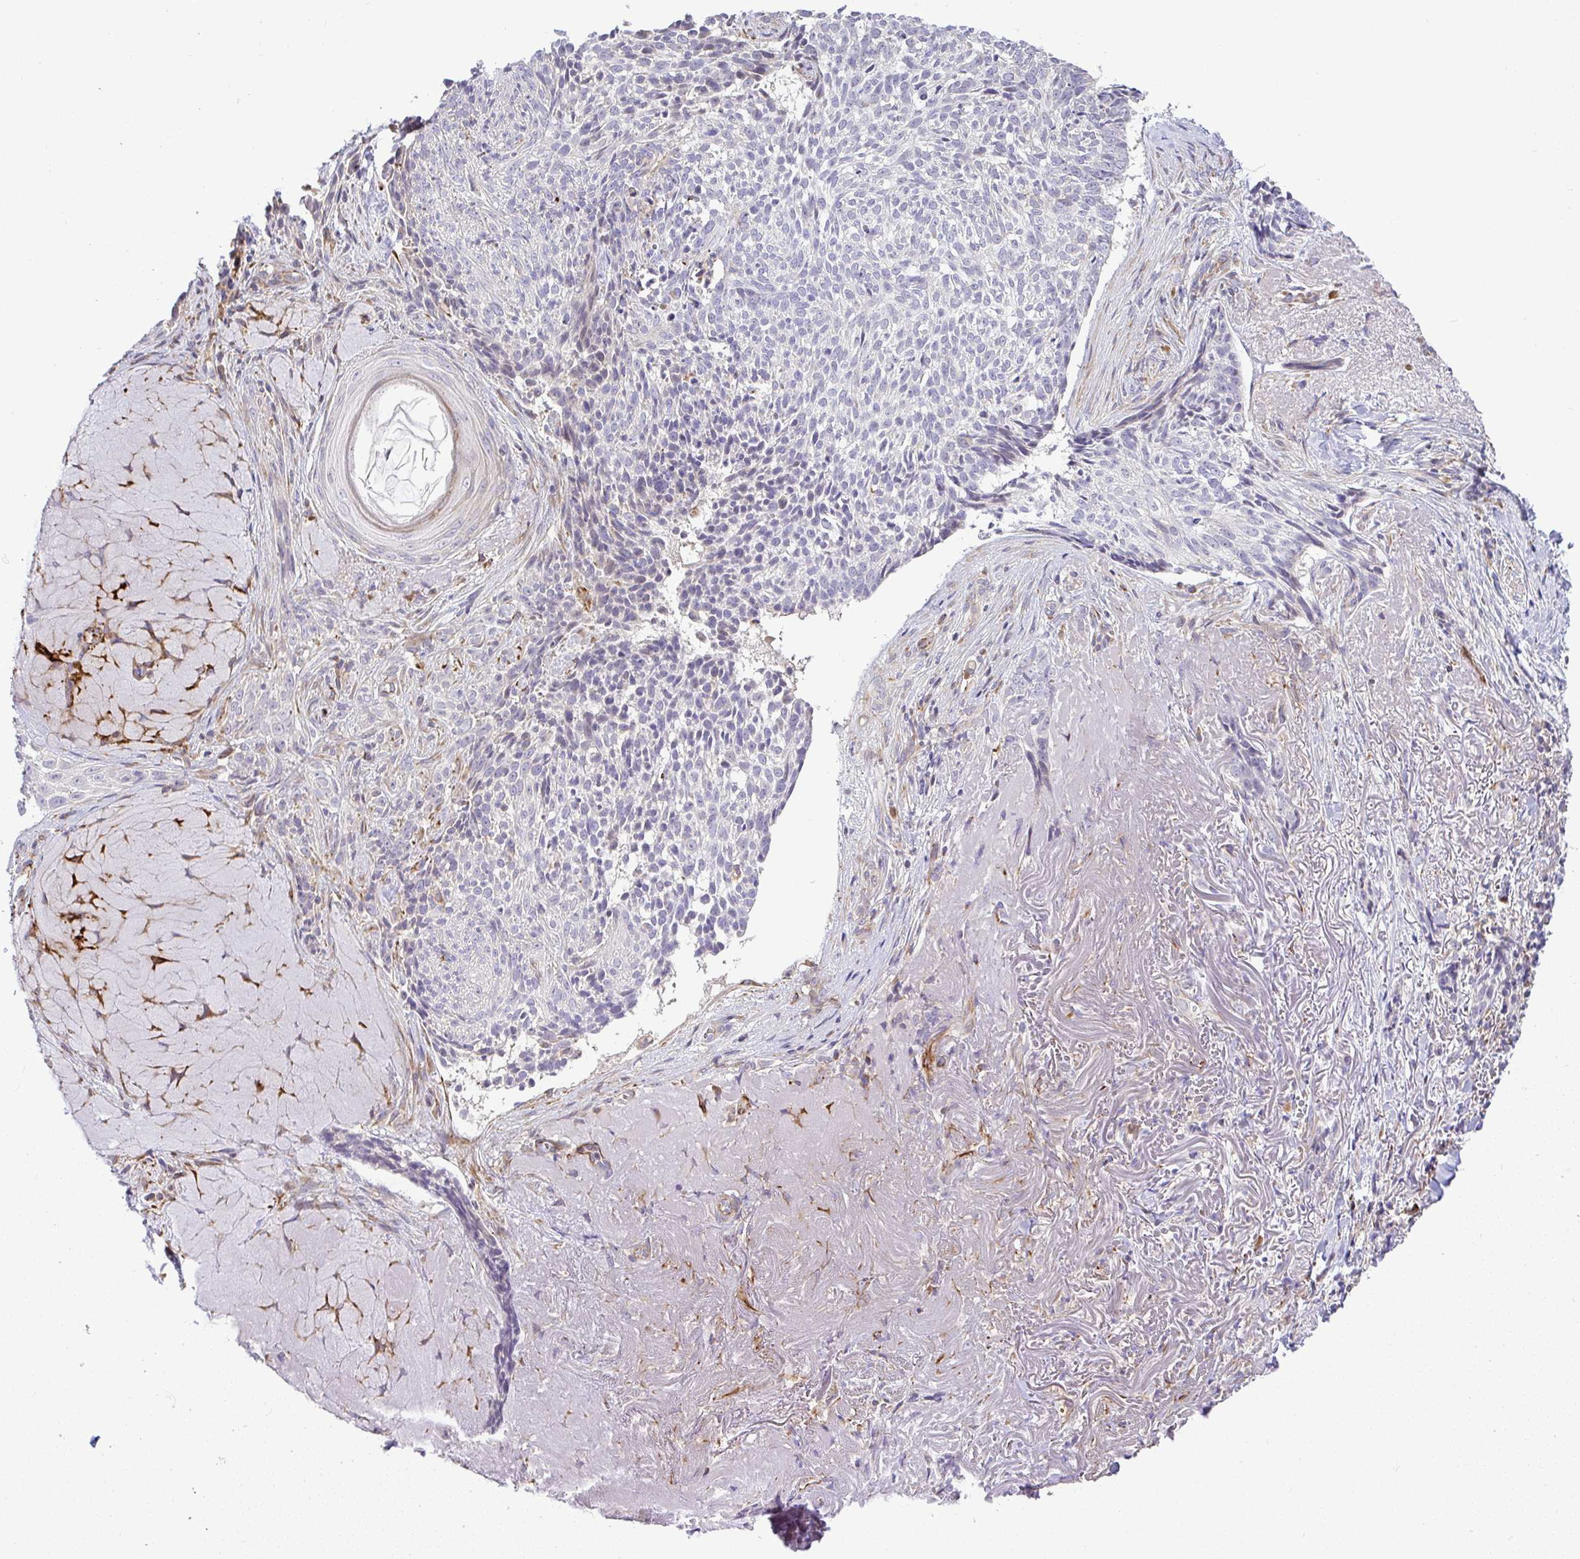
{"staining": {"intensity": "negative", "quantity": "none", "location": "none"}, "tissue": "skin cancer", "cell_type": "Tumor cells", "image_type": "cancer", "snomed": [{"axis": "morphology", "description": "Basal cell carcinoma"}, {"axis": "topography", "description": "Skin"}, {"axis": "topography", "description": "Skin of face"}], "caption": "High magnification brightfield microscopy of skin basal cell carcinoma stained with DAB (brown) and counterstained with hematoxylin (blue): tumor cells show no significant positivity.", "gene": "GRID2", "patient": {"sex": "female", "age": 95}}